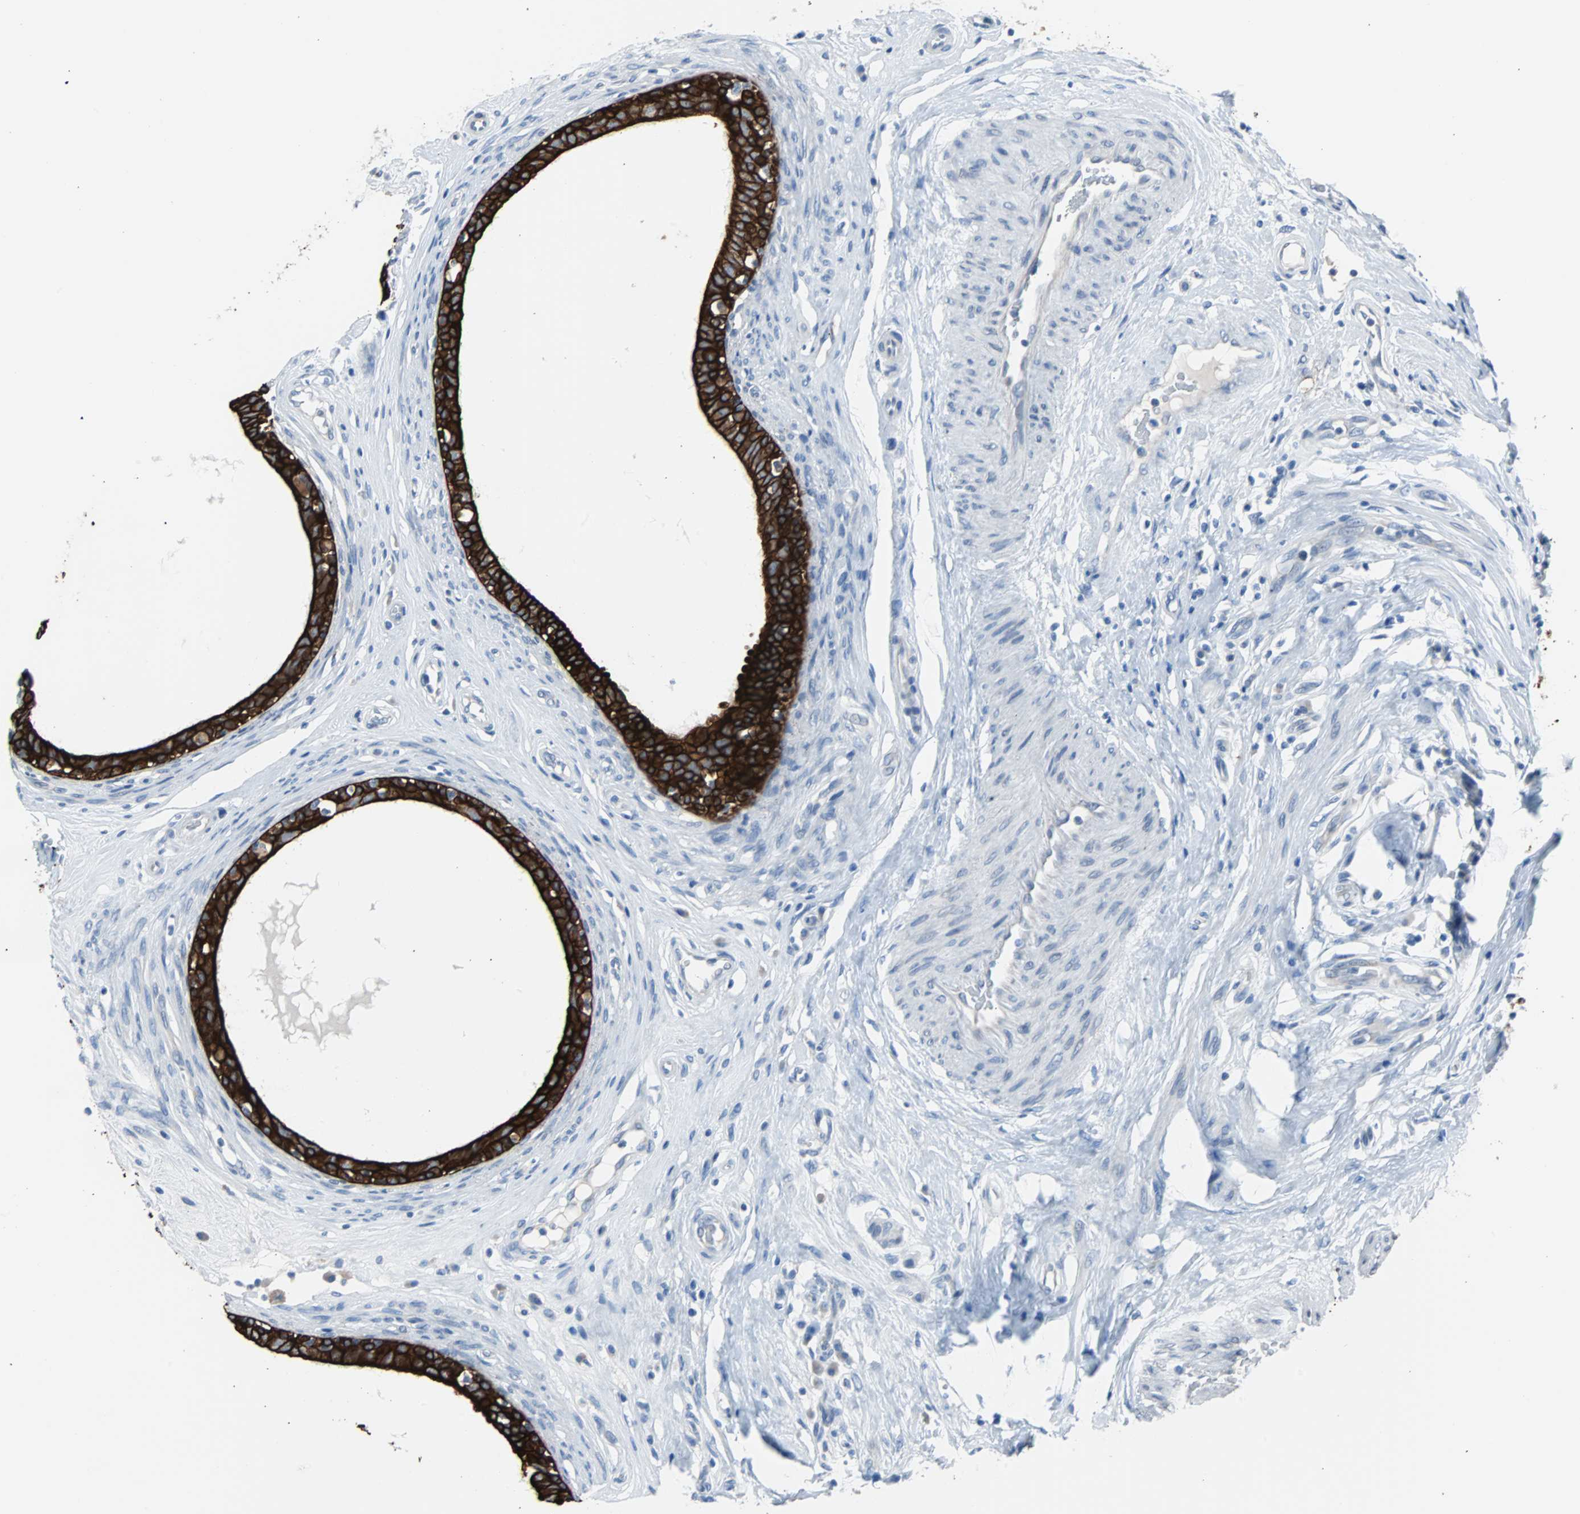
{"staining": {"intensity": "strong", "quantity": ">75%", "location": "cytoplasmic/membranous"}, "tissue": "epididymis", "cell_type": "Glandular cells", "image_type": "normal", "snomed": [{"axis": "morphology", "description": "Normal tissue, NOS"}, {"axis": "morphology", "description": "Inflammation, NOS"}, {"axis": "topography", "description": "Epididymis"}], "caption": "Immunohistochemistry of normal epididymis demonstrates high levels of strong cytoplasmic/membranous positivity in about >75% of glandular cells. The protein is stained brown, and the nuclei are stained in blue (DAB IHC with brightfield microscopy, high magnification).", "gene": "KRT7", "patient": {"sex": "male", "age": 84}}